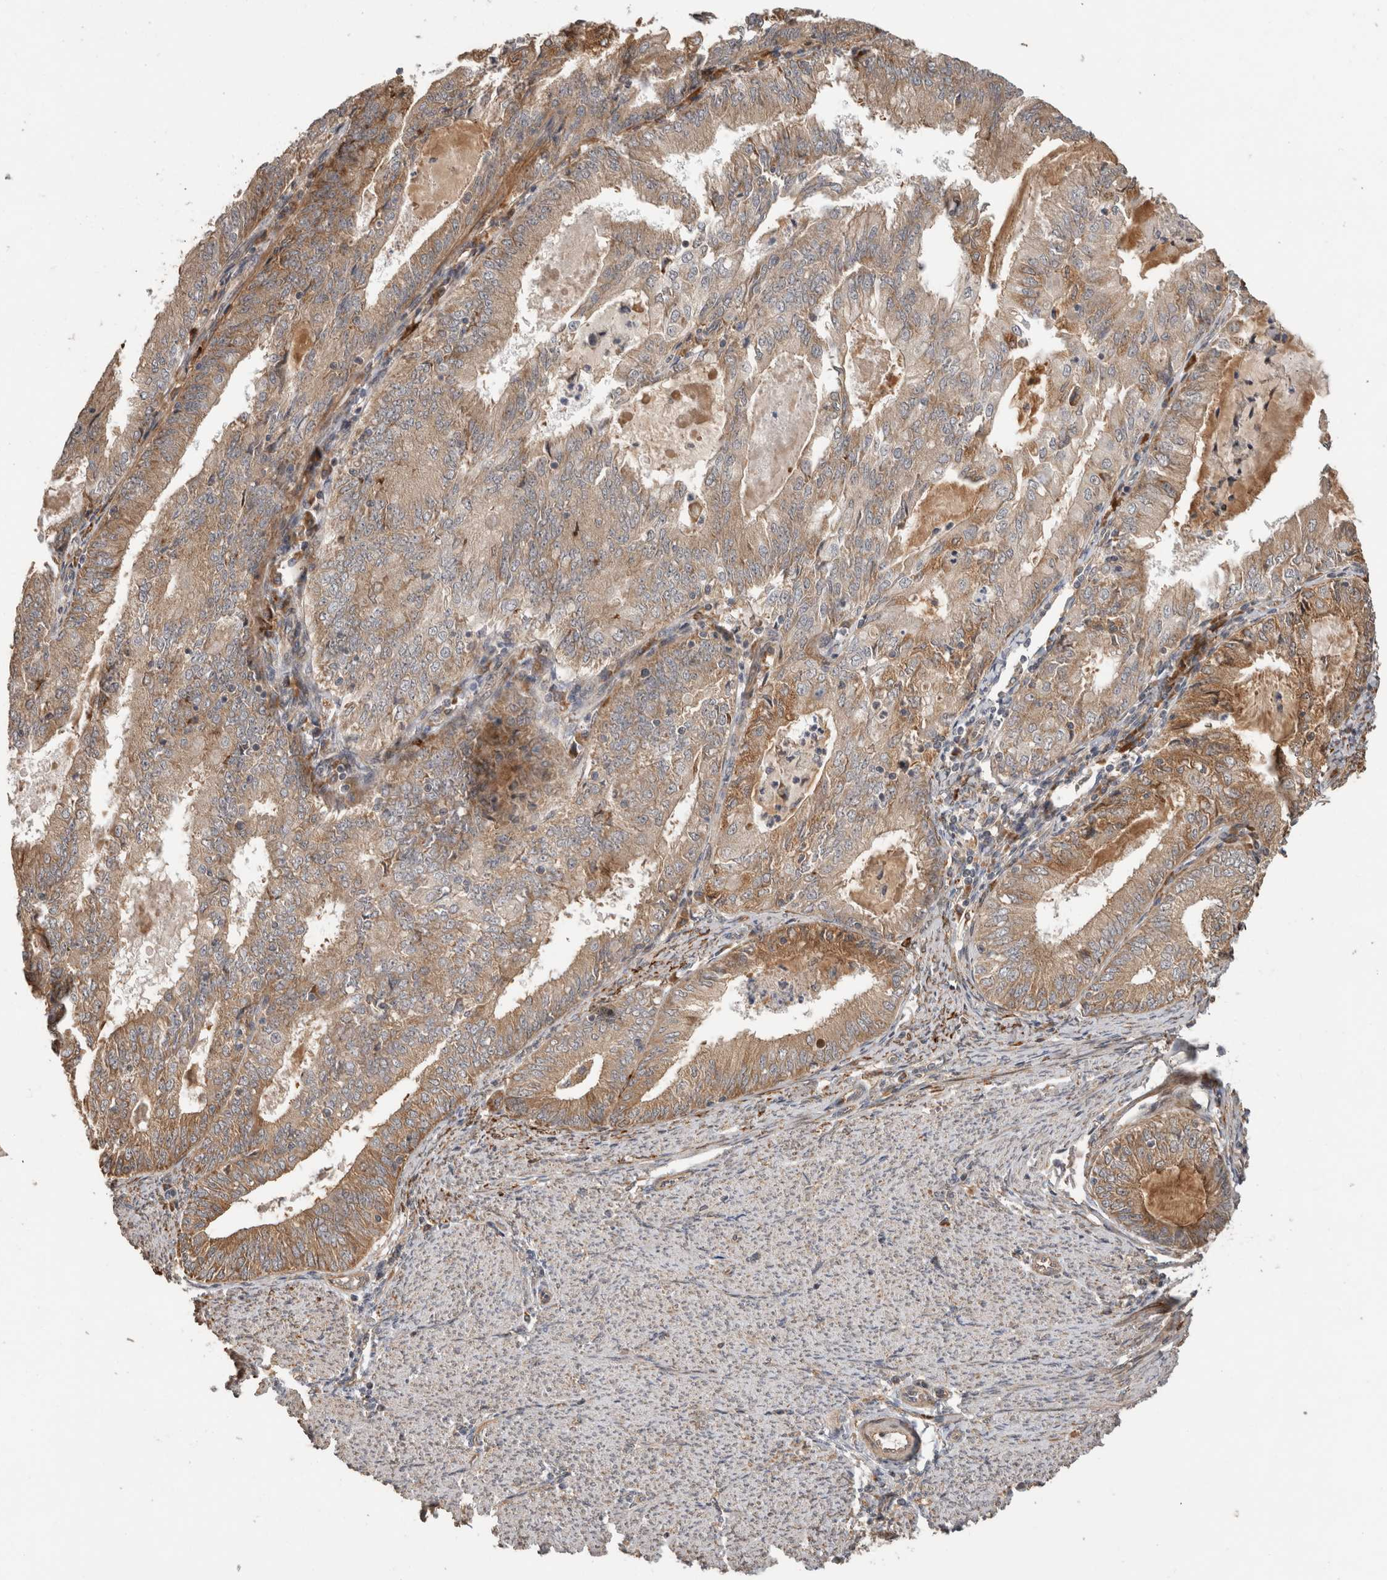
{"staining": {"intensity": "moderate", "quantity": "25%-75%", "location": "cytoplasmic/membranous"}, "tissue": "endometrial cancer", "cell_type": "Tumor cells", "image_type": "cancer", "snomed": [{"axis": "morphology", "description": "Adenocarcinoma, NOS"}, {"axis": "topography", "description": "Endometrium"}], "caption": "This is an image of immunohistochemistry (IHC) staining of endometrial adenocarcinoma, which shows moderate positivity in the cytoplasmic/membranous of tumor cells.", "gene": "PCDHB15", "patient": {"sex": "female", "age": 57}}